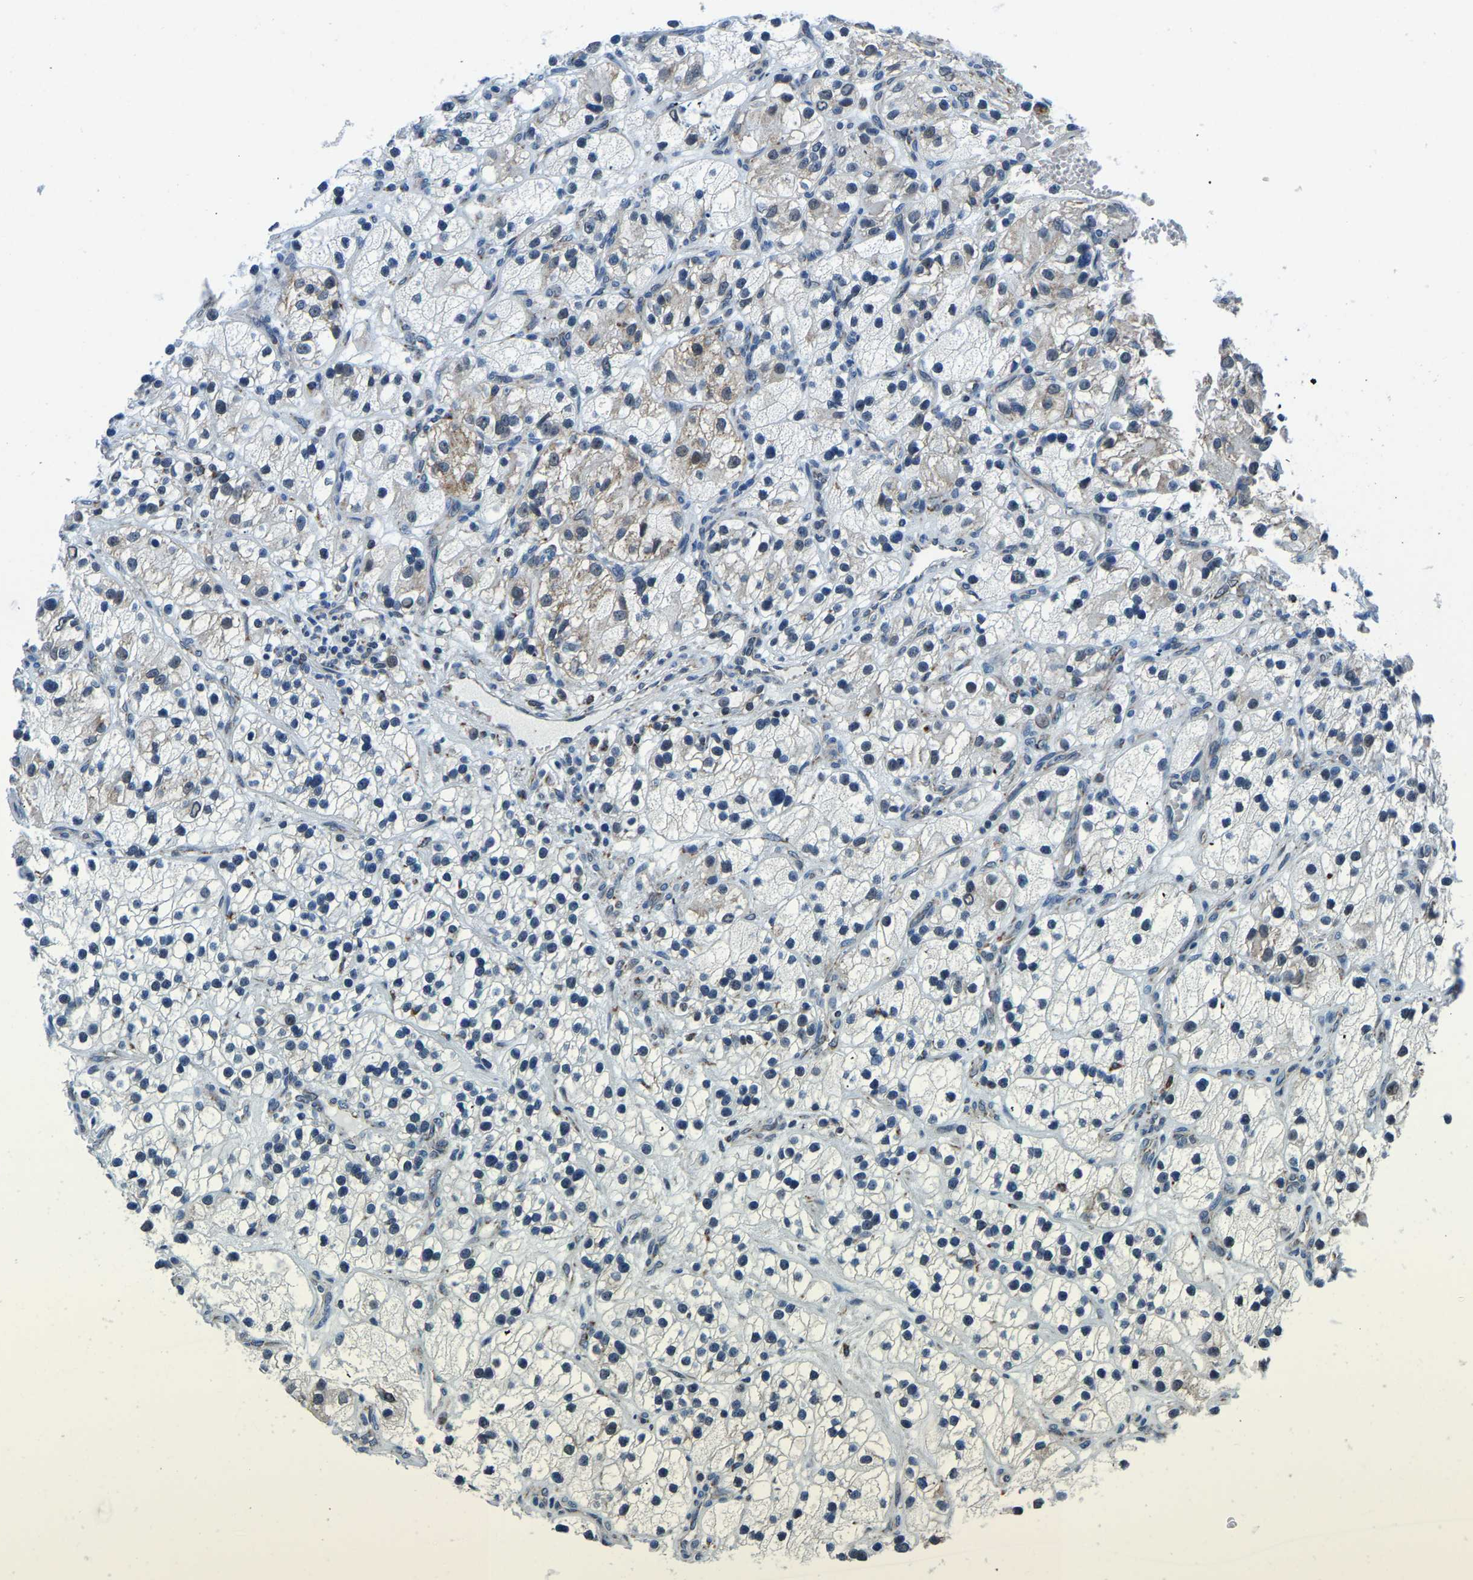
{"staining": {"intensity": "weak", "quantity": "<25%", "location": "cytoplasmic/membranous,nuclear"}, "tissue": "renal cancer", "cell_type": "Tumor cells", "image_type": "cancer", "snomed": [{"axis": "morphology", "description": "Adenocarcinoma, NOS"}, {"axis": "topography", "description": "Kidney"}], "caption": "IHC of human renal cancer (adenocarcinoma) demonstrates no staining in tumor cells. (DAB (3,3'-diaminobenzidine) IHC visualized using brightfield microscopy, high magnification).", "gene": "BNIP3L", "patient": {"sex": "female", "age": 57}}